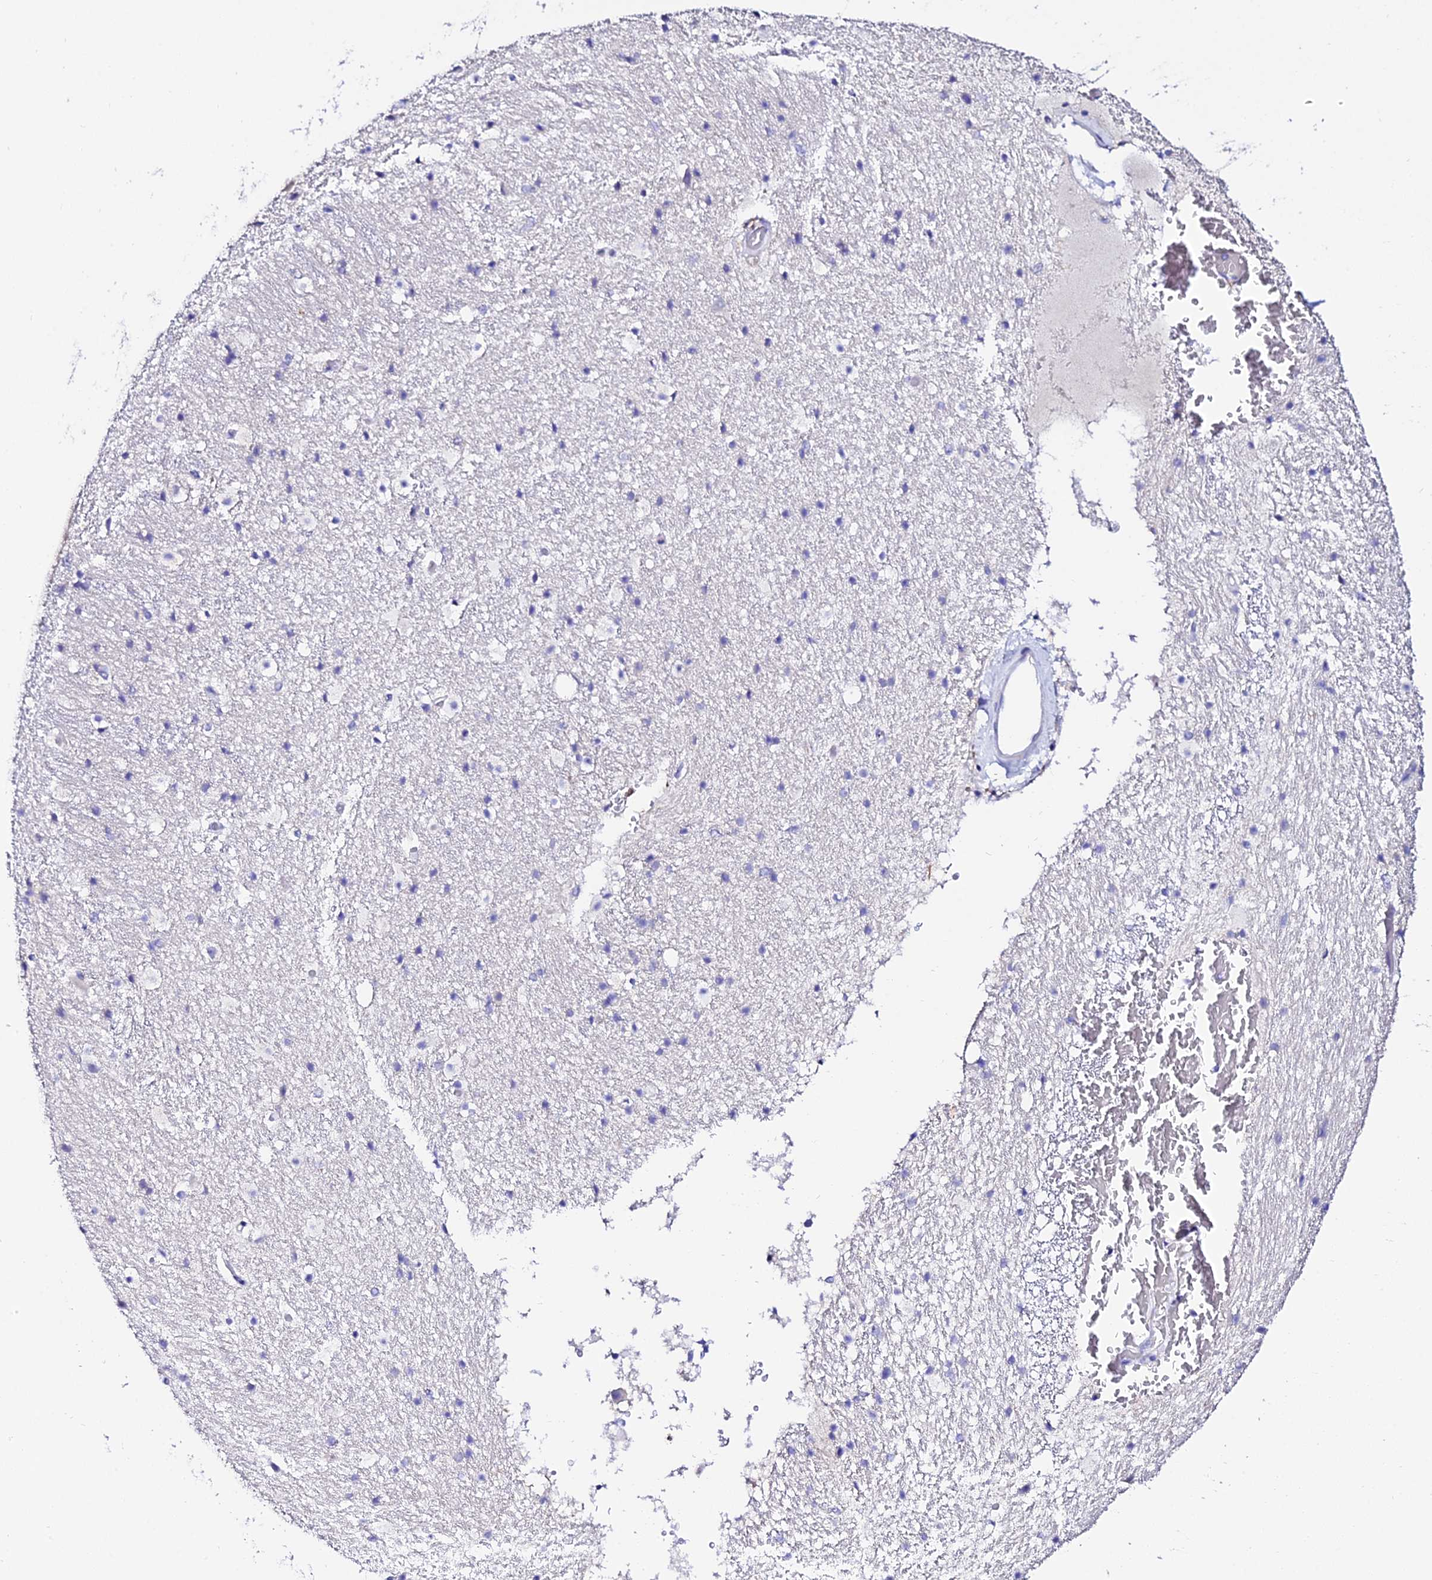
{"staining": {"intensity": "negative", "quantity": "none", "location": "none"}, "tissue": "hippocampus", "cell_type": "Glial cells", "image_type": "normal", "snomed": [{"axis": "morphology", "description": "Normal tissue, NOS"}, {"axis": "topography", "description": "Hippocampus"}], "caption": "A micrograph of hippocampus stained for a protein shows no brown staining in glial cells. The staining was performed using DAB to visualize the protein expression in brown, while the nuclei were stained in blue with hematoxylin (Magnification: 20x).", "gene": "TMEM117", "patient": {"sex": "female", "age": 52}}